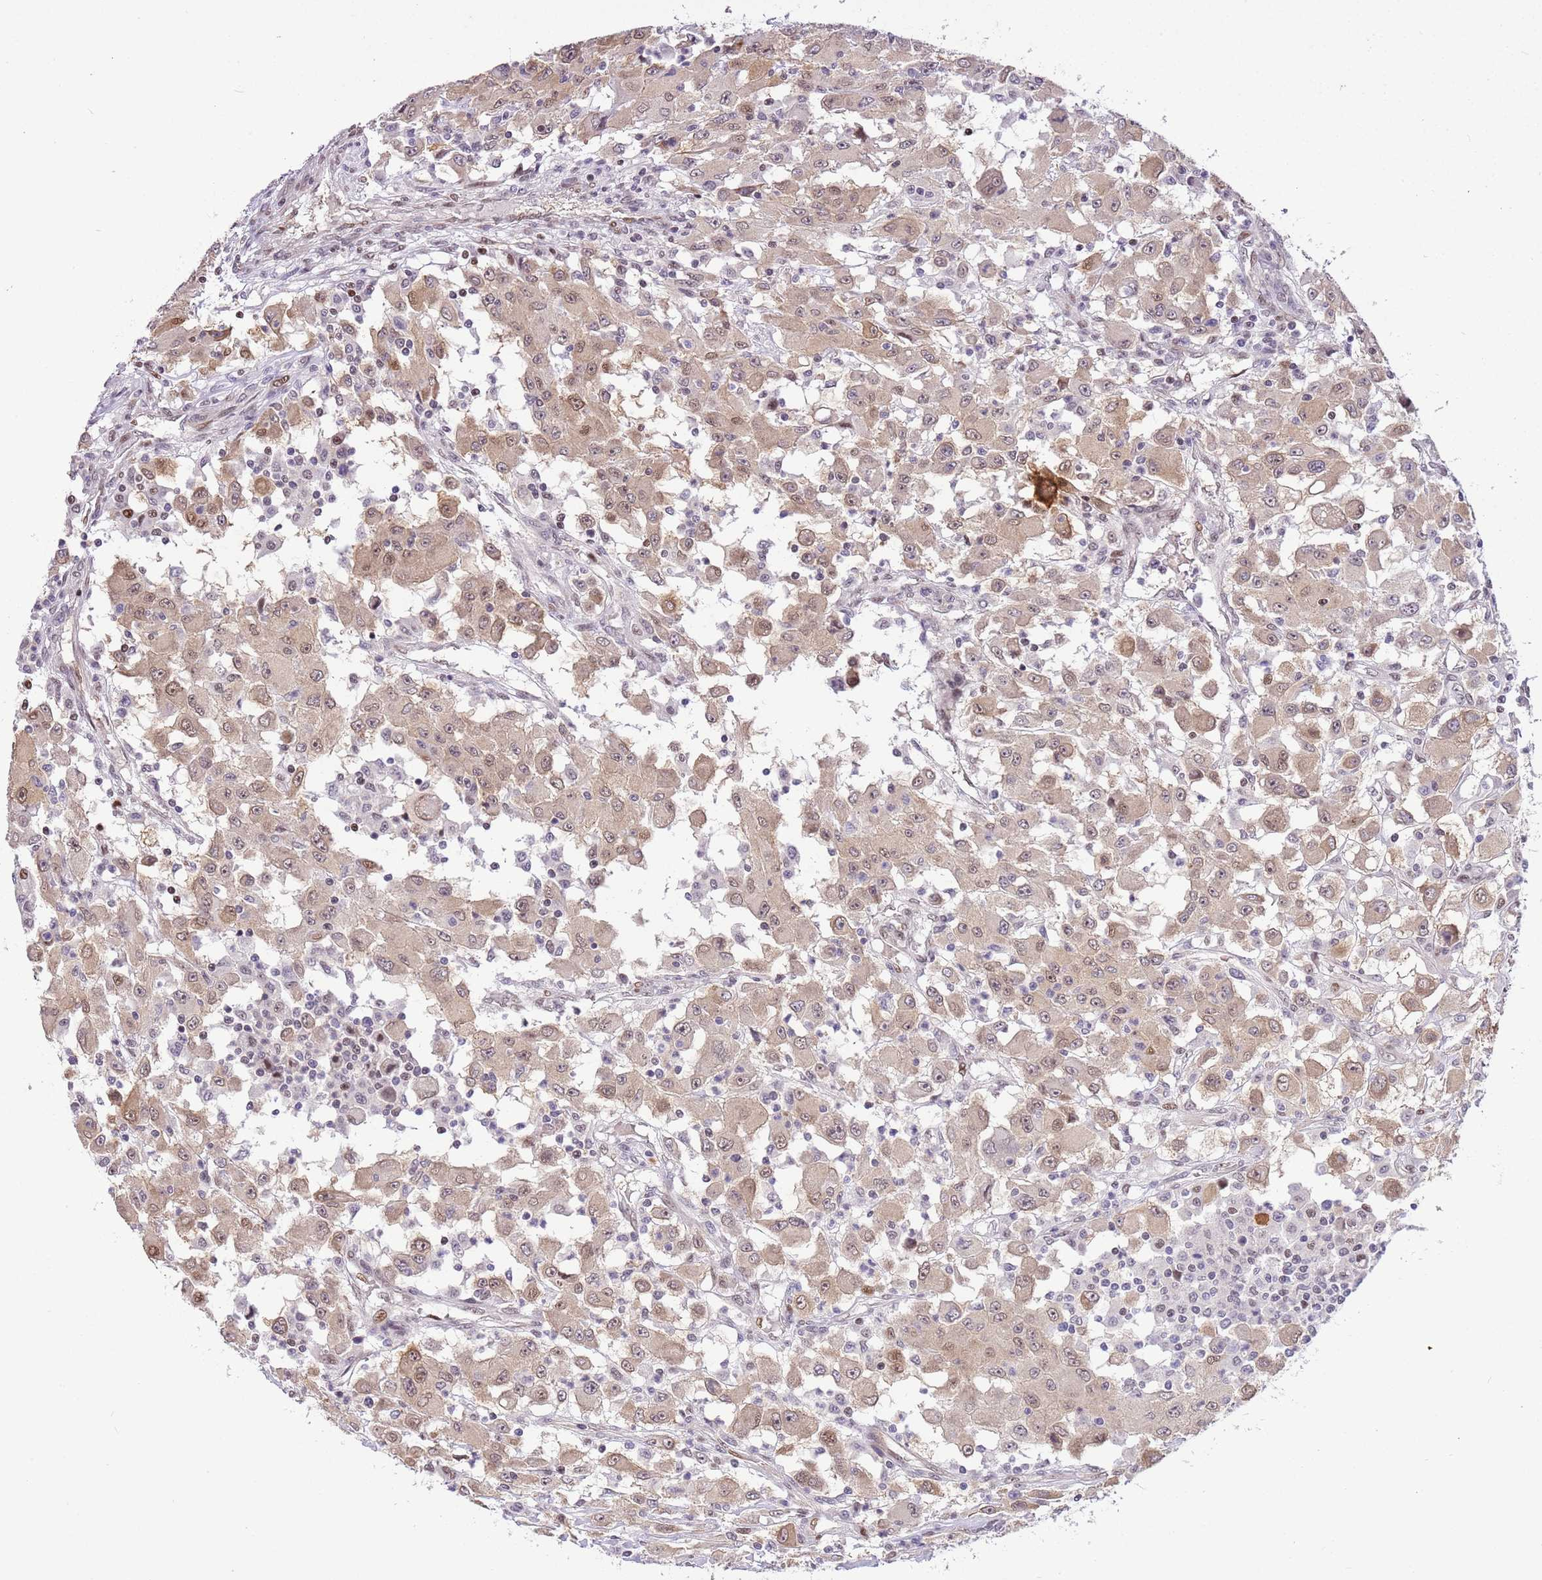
{"staining": {"intensity": "moderate", "quantity": "<25%", "location": "cytoplasmic/membranous,nuclear"}, "tissue": "renal cancer", "cell_type": "Tumor cells", "image_type": "cancer", "snomed": [{"axis": "morphology", "description": "Adenocarcinoma, NOS"}, {"axis": "topography", "description": "Kidney"}], "caption": "An immunohistochemistry image of neoplastic tissue is shown. Protein staining in brown labels moderate cytoplasmic/membranous and nuclear positivity in renal cancer within tumor cells.", "gene": "RFK", "patient": {"sex": "female", "age": 67}}